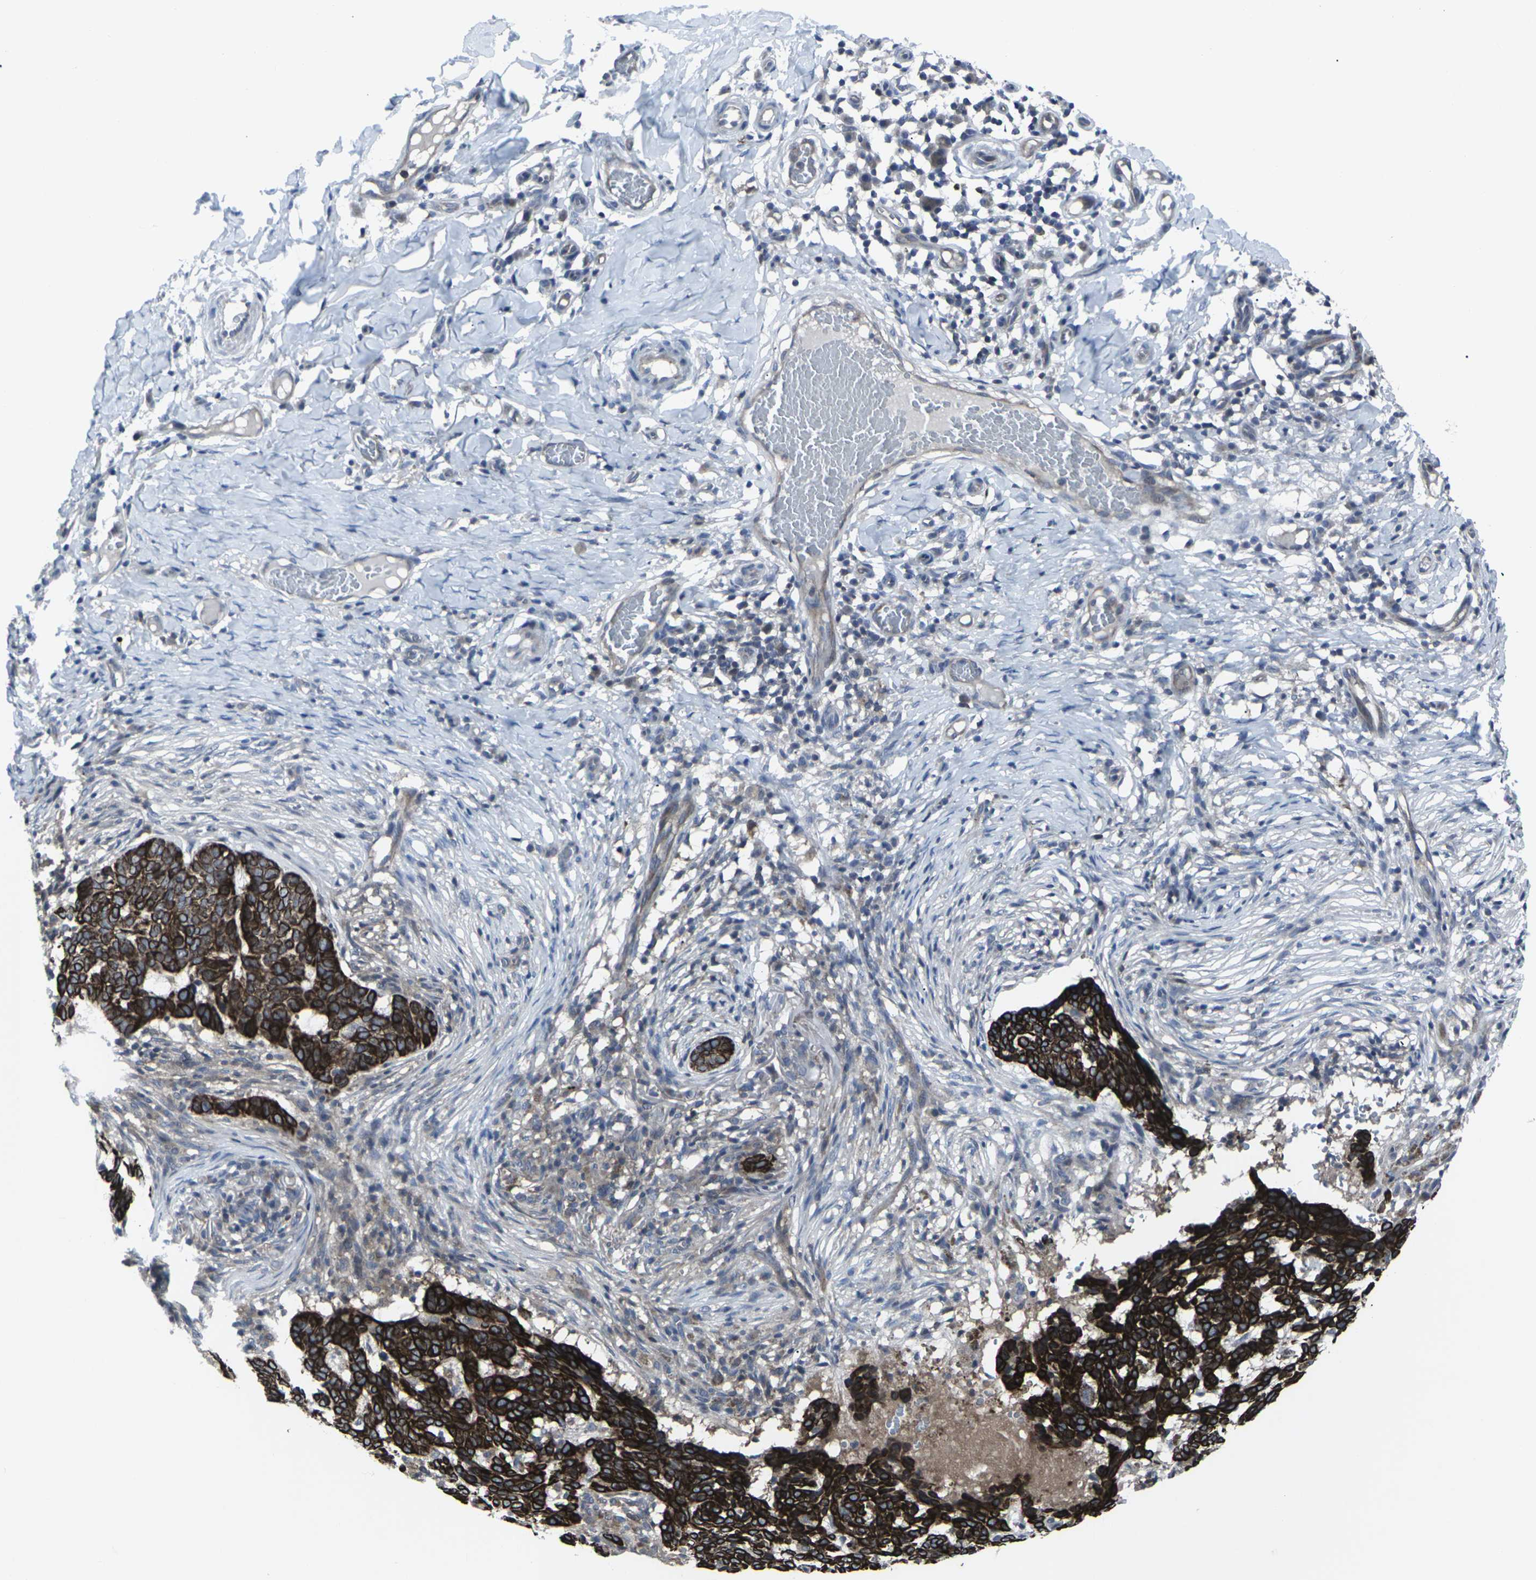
{"staining": {"intensity": "strong", "quantity": ">75%", "location": "cytoplasmic/membranous"}, "tissue": "skin cancer", "cell_type": "Tumor cells", "image_type": "cancer", "snomed": [{"axis": "morphology", "description": "Basal cell carcinoma"}, {"axis": "topography", "description": "Skin"}], "caption": "Brown immunohistochemical staining in basal cell carcinoma (skin) shows strong cytoplasmic/membranous expression in about >75% of tumor cells.", "gene": "HPRT1", "patient": {"sex": "male", "age": 85}}